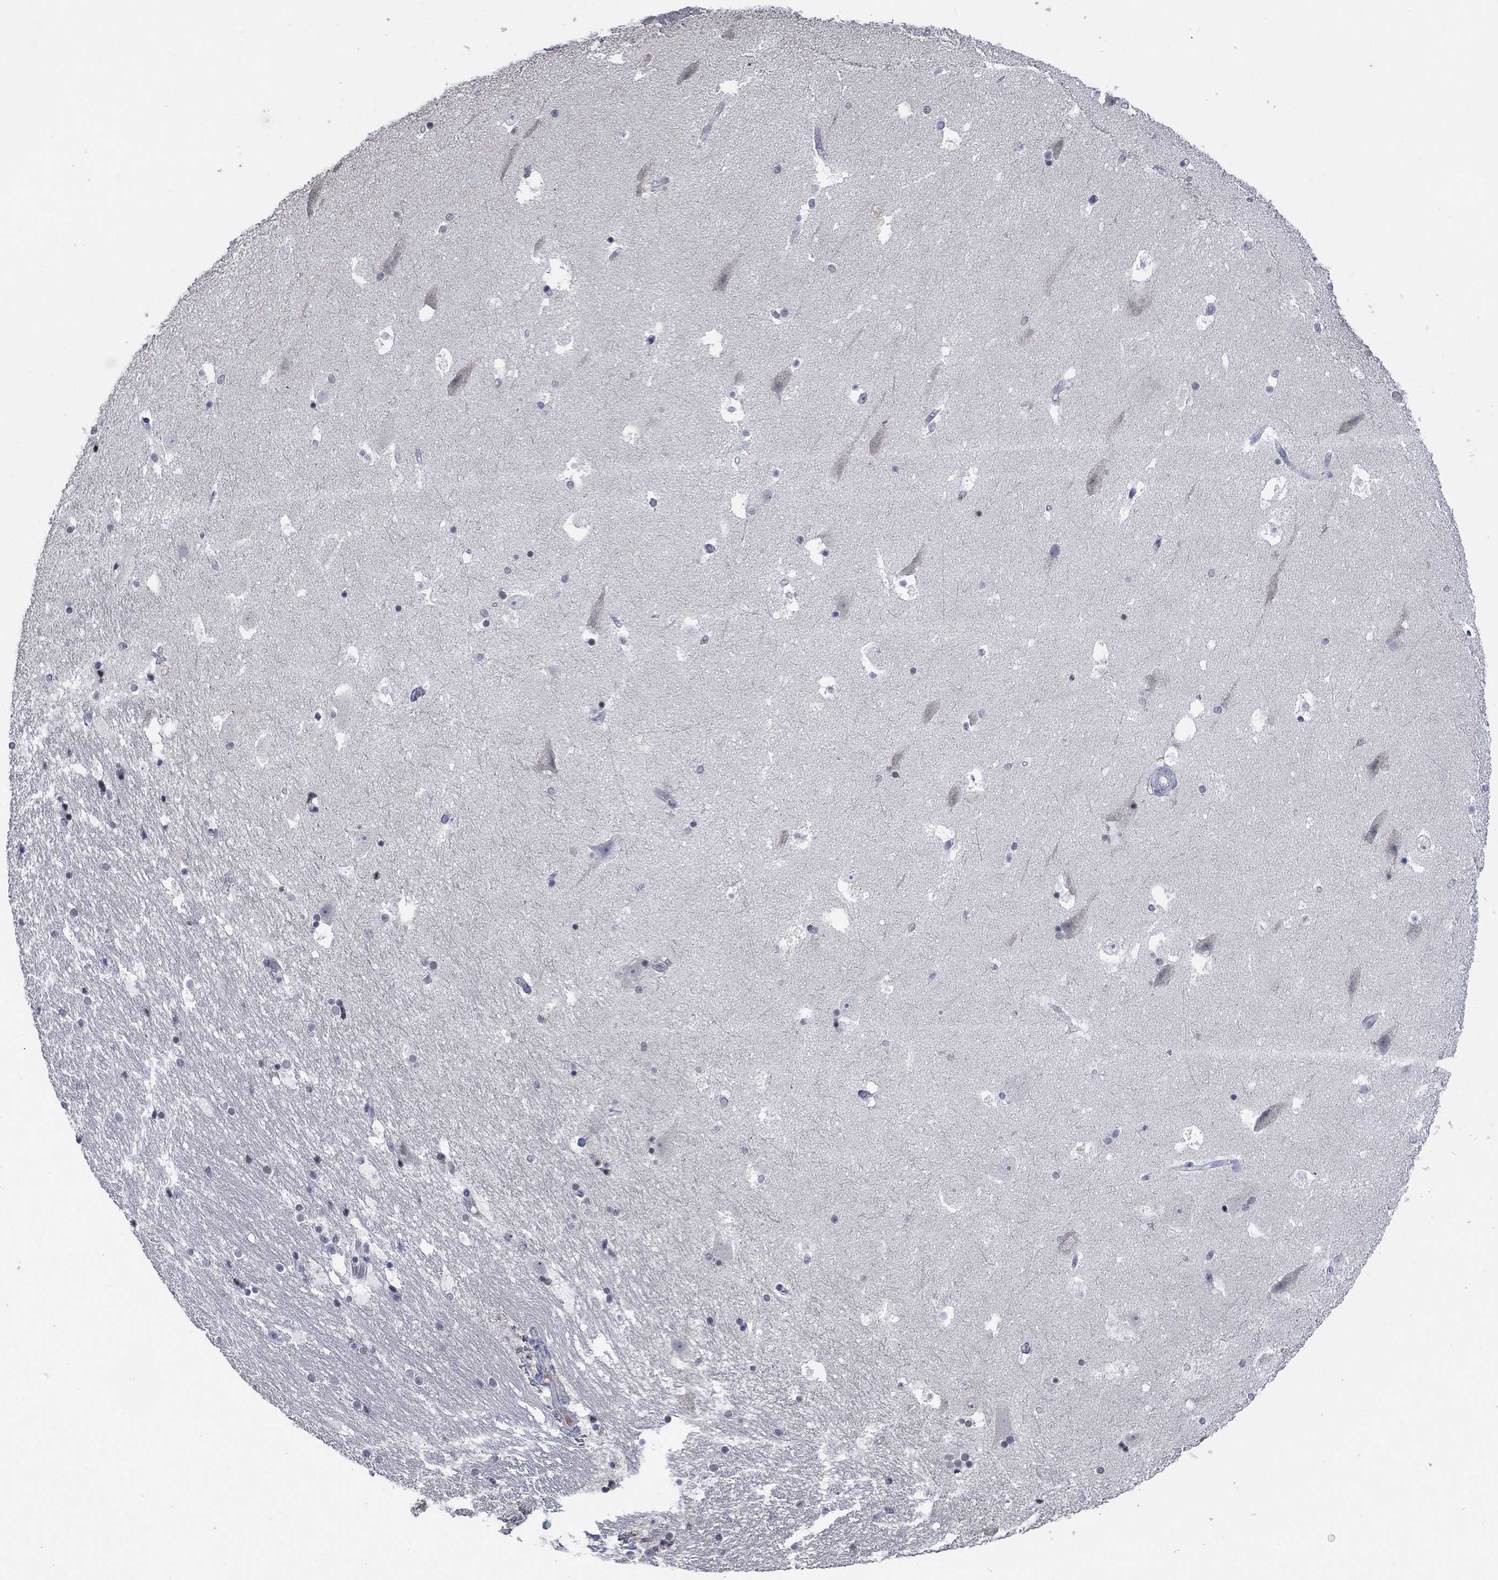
{"staining": {"intensity": "negative", "quantity": "none", "location": "none"}, "tissue": "hippocampus", "cell_type": "Glial cells", "image_type": "normal", "snomed": [{"axis": "morphology", "description": "Normal tissue, NOS"}, {"axis": "topography", "description": "Hippocampus"}], "caption": "A high-resolution histopathology image shows immunohistochemistry staining of unremarkable hippocampus, which demonstrates no significant positivity in glial cells.", "gene": "HTN1", "patient": {"sex": "male", "age": 51}}